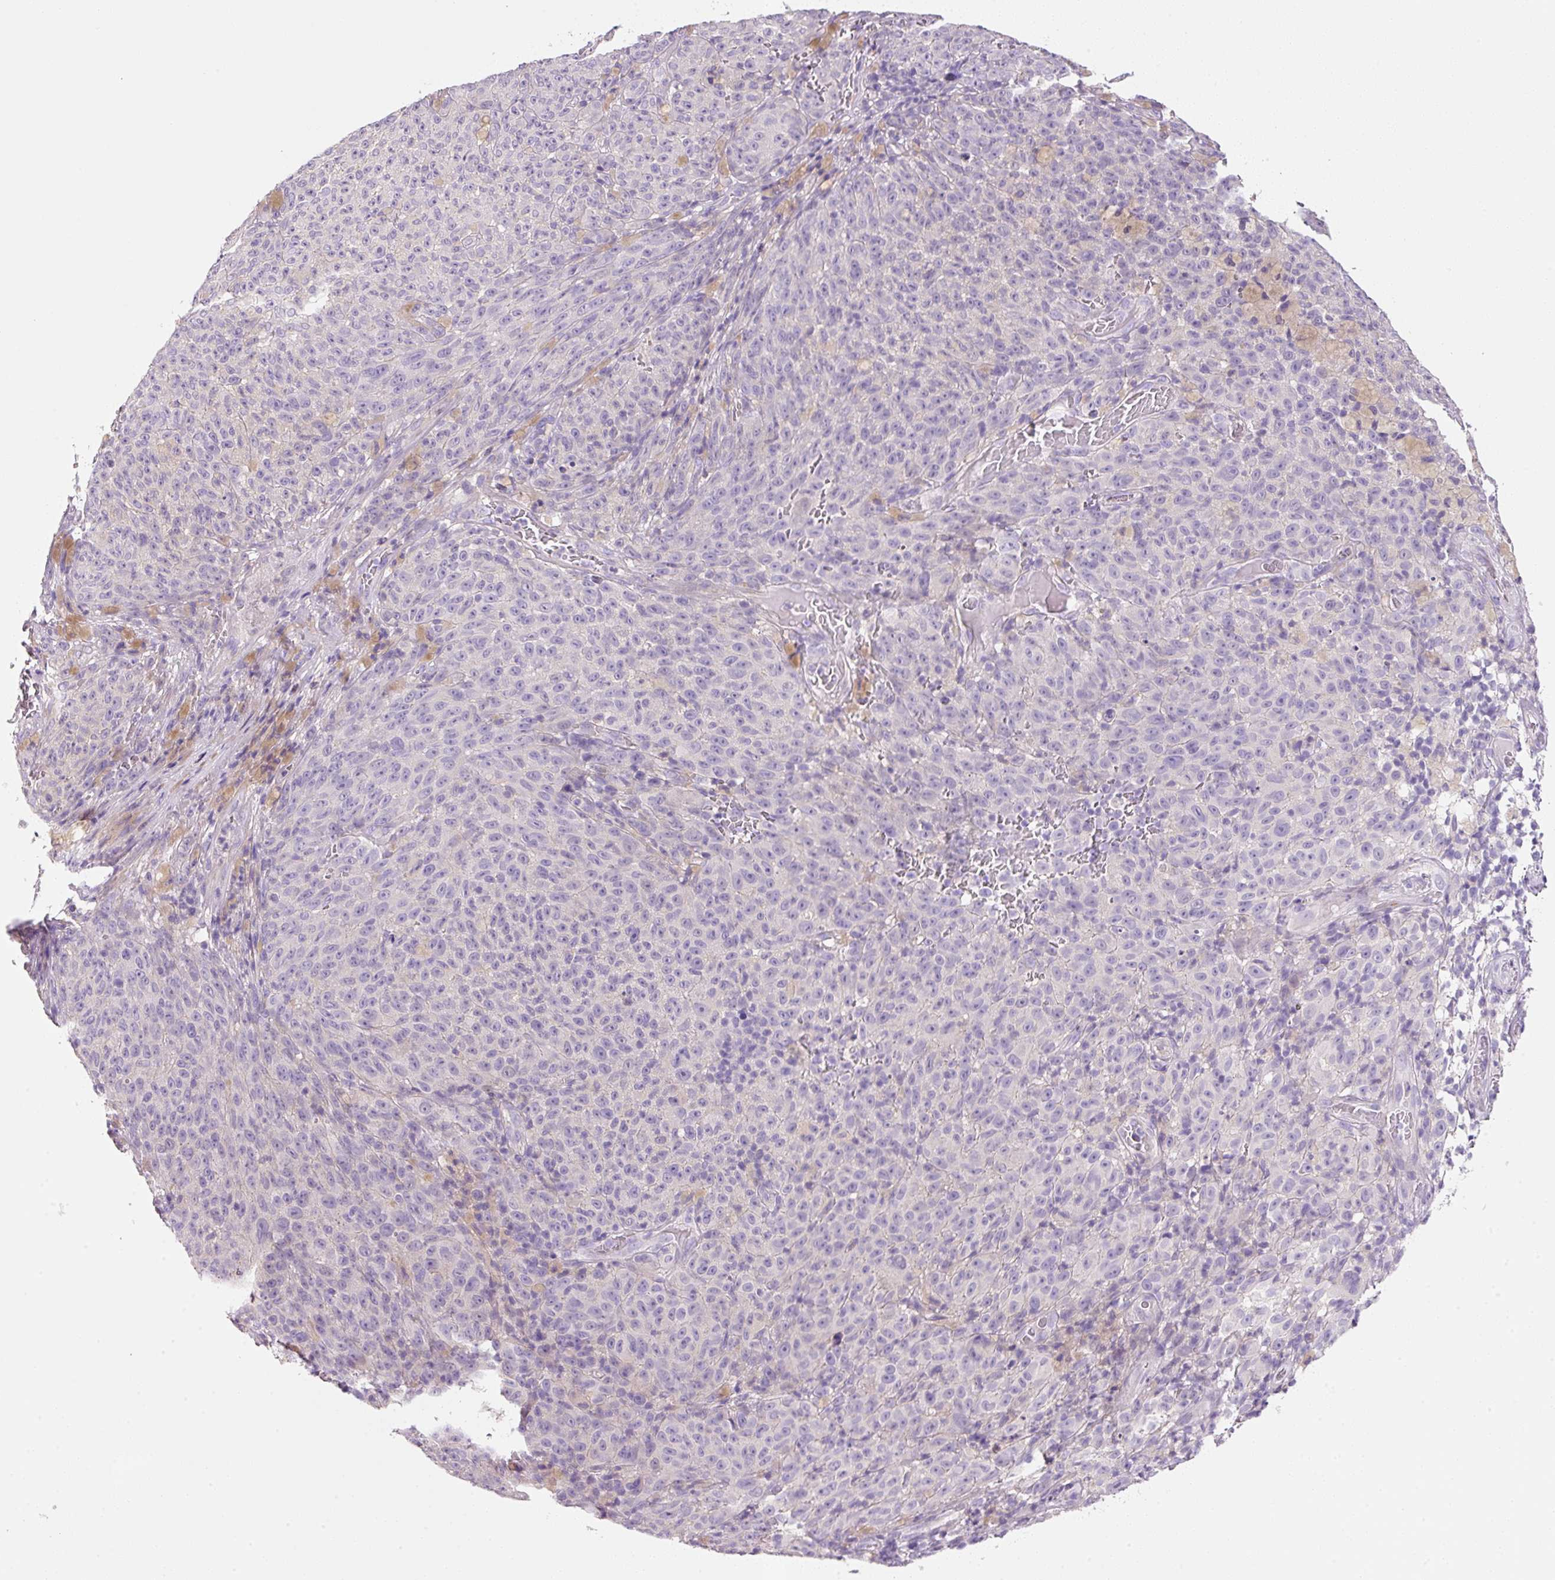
{"staining": {"intensity": "negative", "quantity": "none", "location": "none"}, "tissue": "melanoma", "cell_type": "Tumor cells", "image_type": "cancer", "snomed": [{"axis": "morphology", "description": "Malignant melanoma, NOS"}, {"axis": "topography", "description": "Skin"}], "caption": "Melanoma stained for a protein using immunohistochemistry (IHC) reveals no positivity tumor cells.", "gene": "SOS2", "patient": {"sex": "female", "age": 82}}